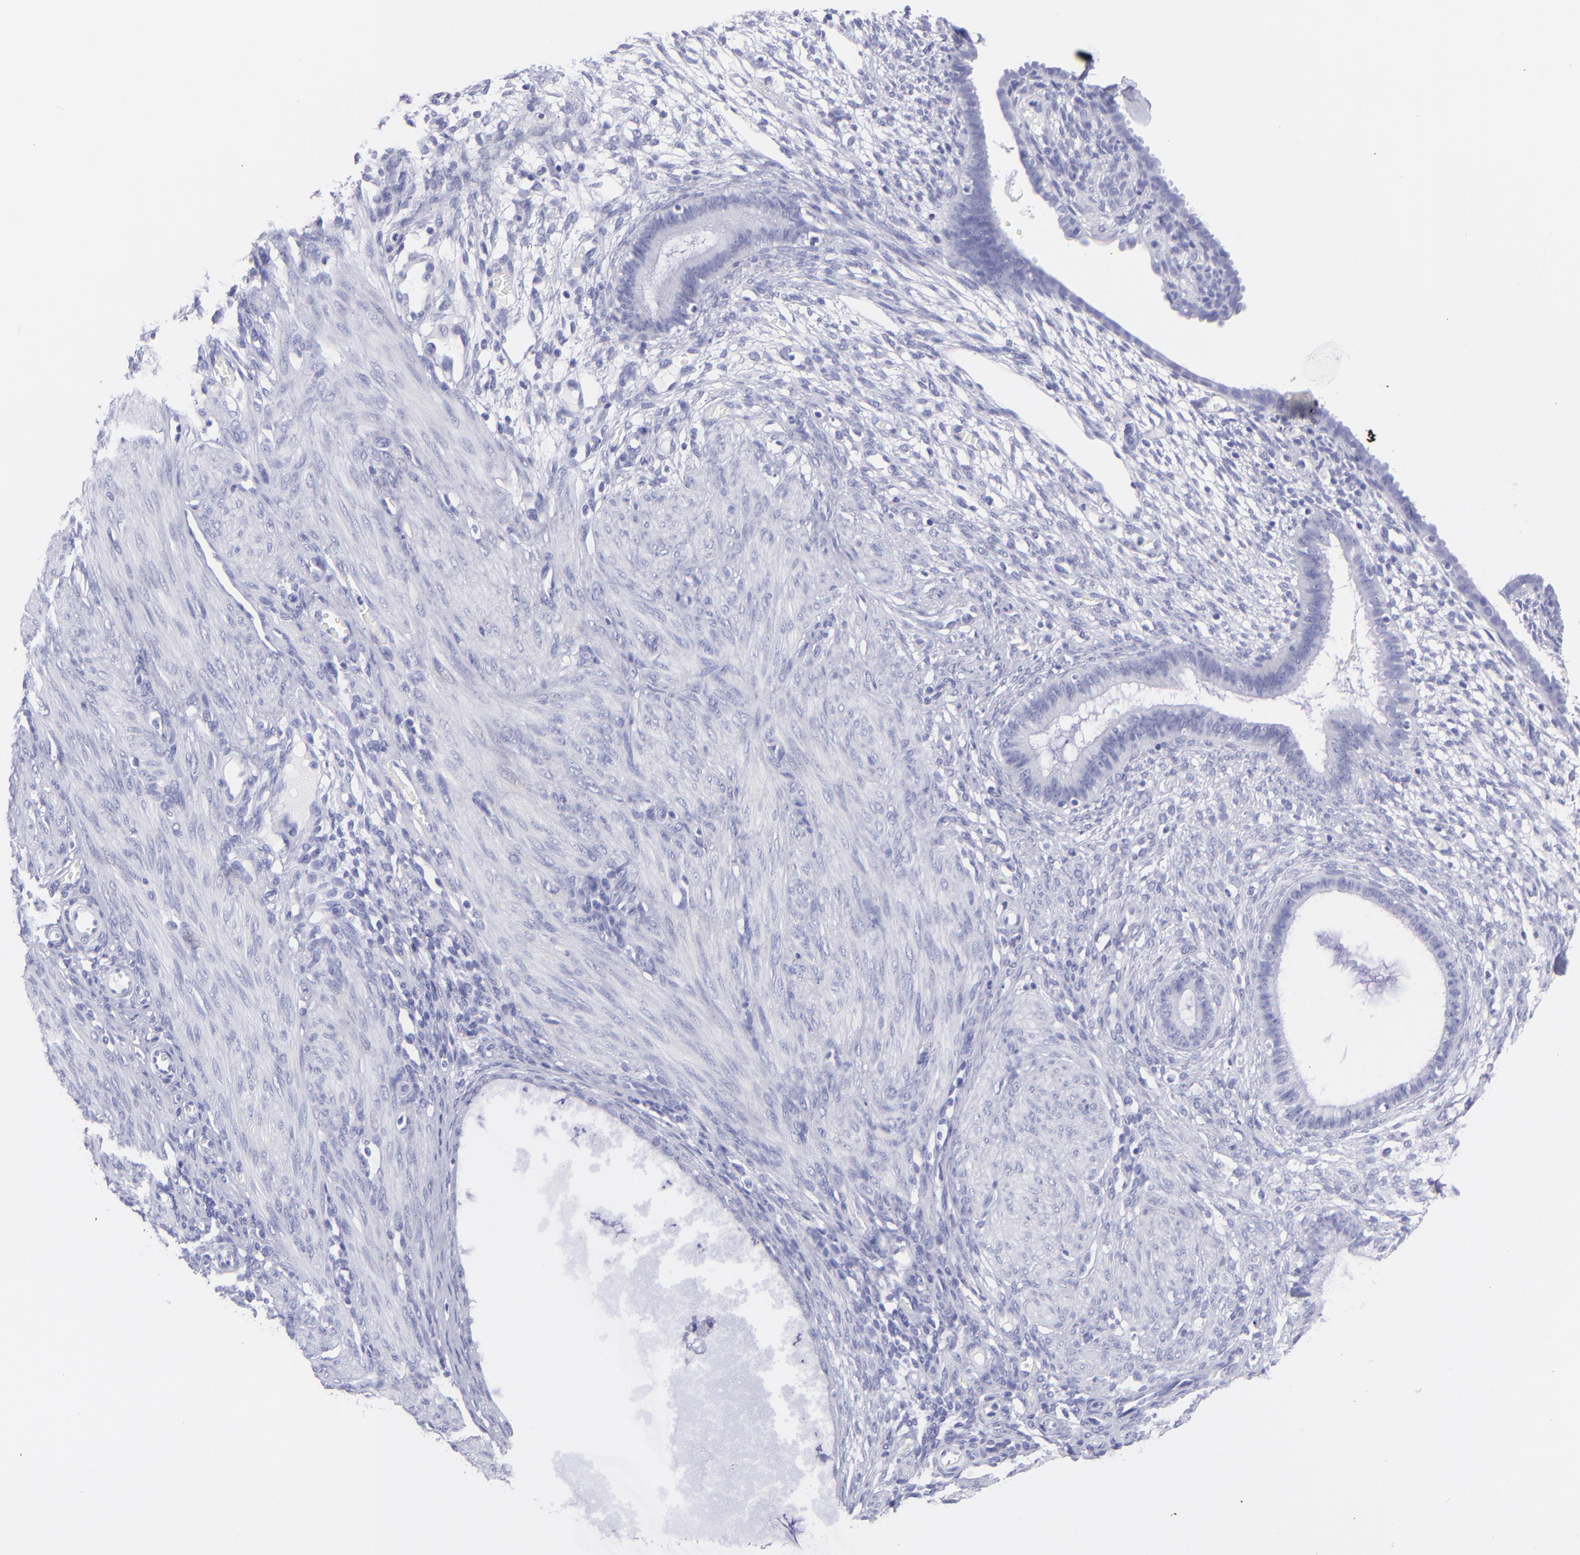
{"staining": {"intensity": "negative", "quantity": "none", "location": "none"}, "tissue": "endometrium", "cell_type": "Cells in endometrial stroma", "image_type": "normal", "snomed": [{"axis": "morphology", "description": "Normal tissue, NOS"}, {"axis": "topography", "description": "Endometrium"}], "caption": "IHC micrograph of benign endometrium: human endometrium stained with DAB (3,3'-diaminobenzidine) demonstrates no significant protein expression in cells in endometrial stroma. (DAB (3,3'-diaminobenzidine) IHC, high magnification).", "gene": "CNP", "patient": {"sex": "female", "age": 72}}